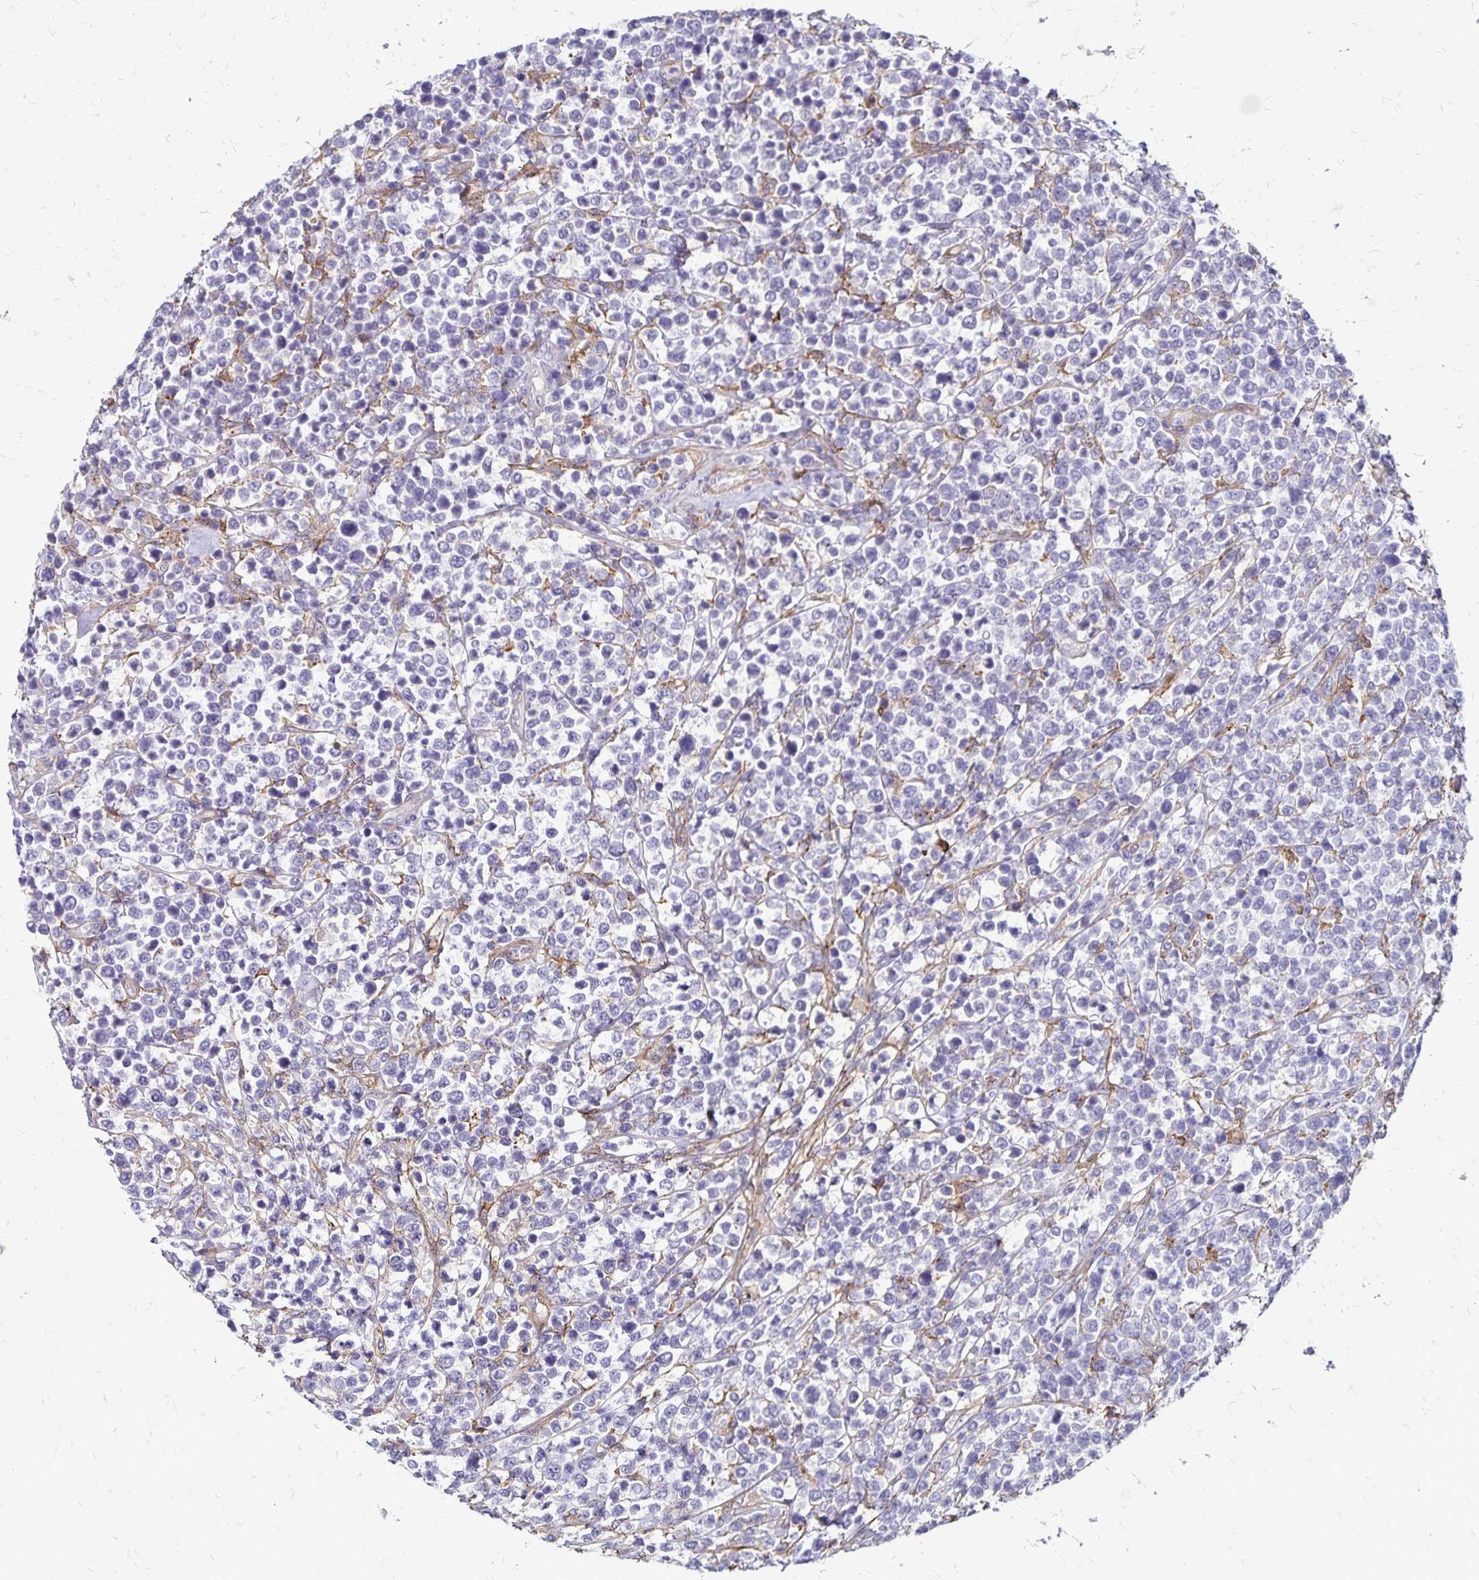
{"staining": {"intensity": "negative", "quantity": "none", "location": "none"}, "tissue": "lymphoma", "cell_type": "Tumor cells", "image_type": "cancer", "snomed": [{"axis": "morphology", "description": "Malignant lymphoma, non-Hodgkin's type, High grade"}, {"axis": "topography", "description": "Soft tissue"}], "caption": "Tumor cells show no significant positivity in lymphoma. (DAB IHC, high magnification).", "gene": "TNS3", "patient": {"sex": "female", "age": 56}}